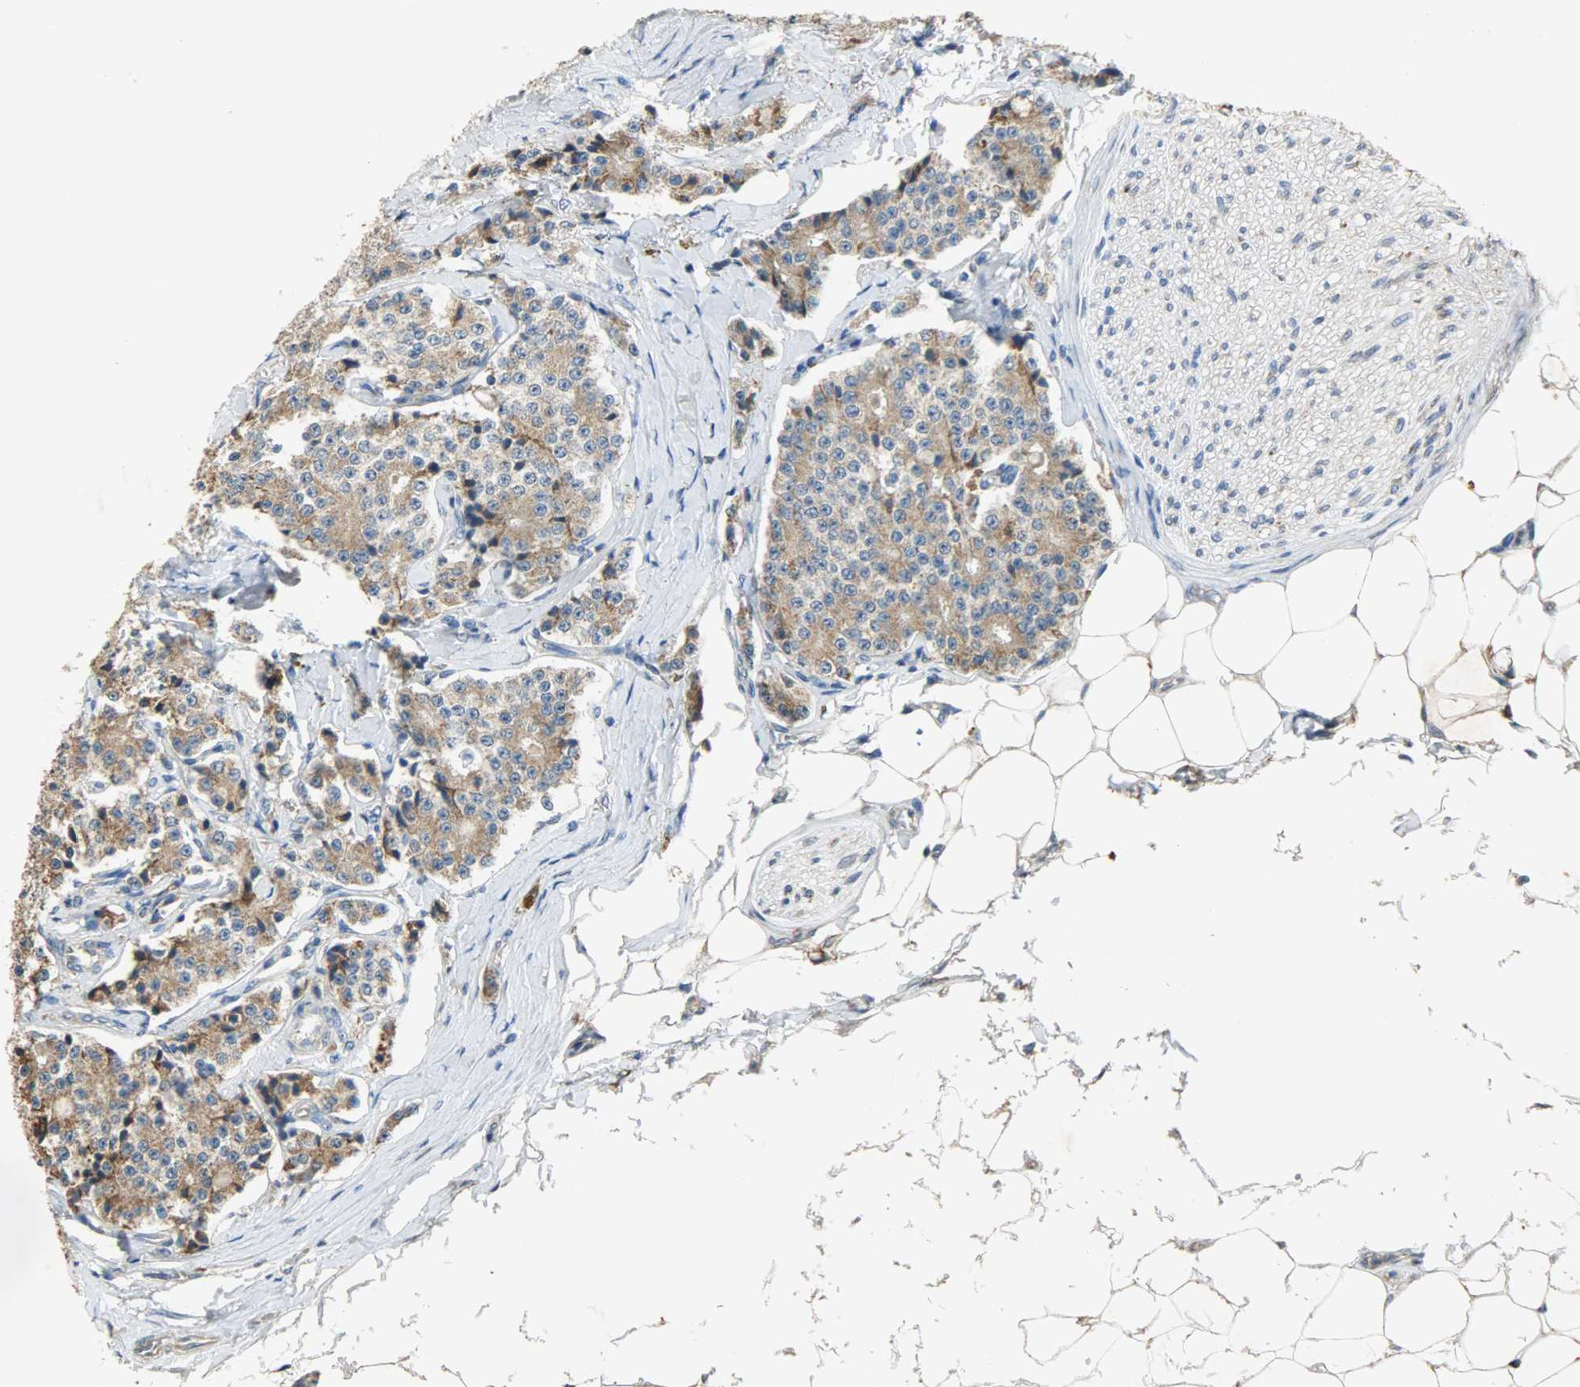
{"staining": {"intensity": "moderate", "quantity": ">75%", "location": "cytoplasmic/membranous"}, "tissue": "carcinoid", "cell_type": "Tumor cells", "image_type": "cancer", "snomed": [{"axis": "morphology", "description": "Carcinoid, malignant, NOS"}, {"axis": "topography", "description": "Colon"}], "caption": "Moderate cytoplasmic/membranous staining is seen in about >75% of tumor cells in carcinoid.", "gene": "HSPA5", "patient": {"sex": "female", "age": 61}}